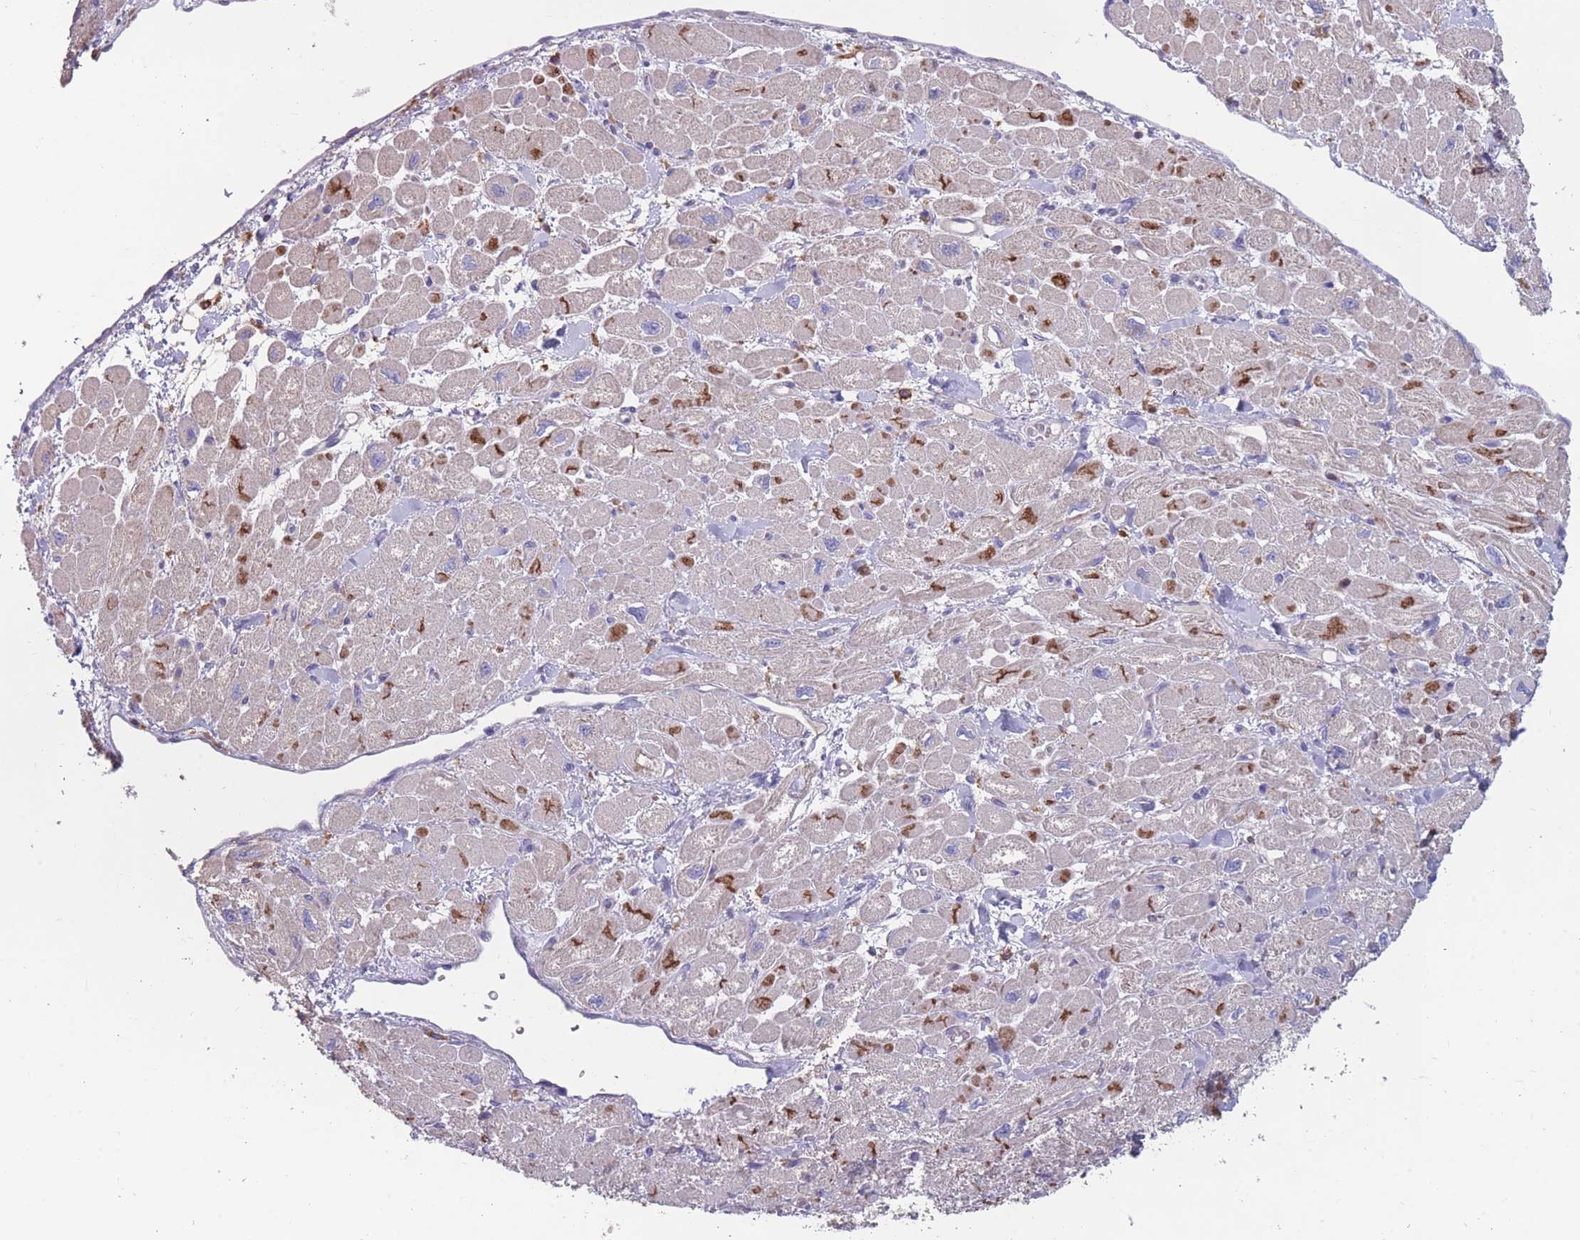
{"staining": {"intensity": "moderate", "quantity": "25%-75%", "location": "cytoplasmic/membranous"}, "tissue": "heart muscle", "cell_type": "Cardiomyocytes", "image_type": "normal", "snomed": [{"axis": "morphology", "description": "Normal tissue, NOS"}, {"axis": "topography", "description": "Heart"}], "caption": "This image shows immunohistochemistry (IHC) staining of unremarkable human heart muscle, with medium moderate cytoplasmic/membranous expression in about 25%-75% of cardiomyocytes.", "gene": "CD33", "patient": {"sex": "male", "age": 65}}